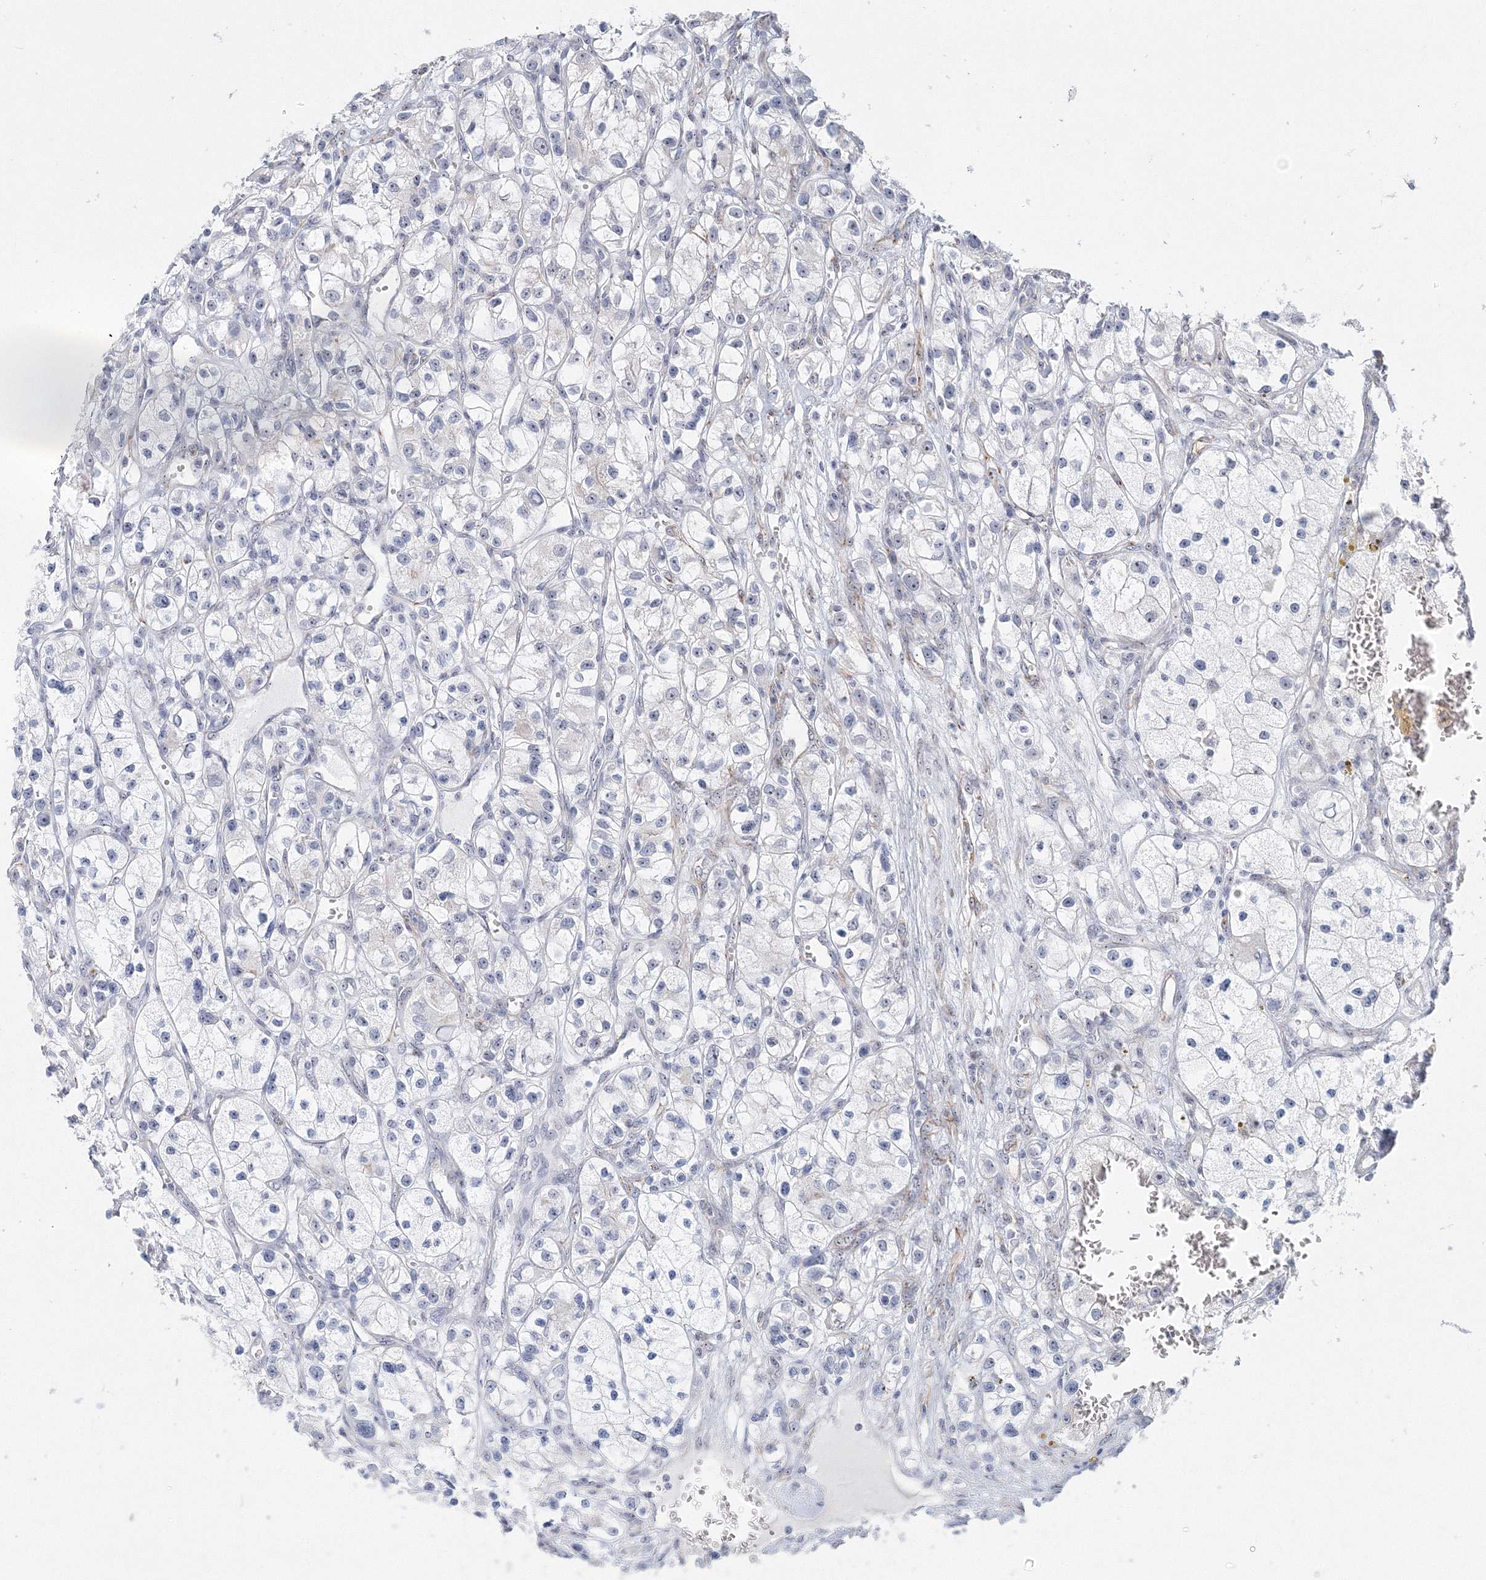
{"staining": {"intensity": "negative", "quantity": "none", "location": "none"}, "tissue": "renal cancer", "cell_type": "Tumor cells", "image_type": "cancer", "snomed": [{"axis": "morphology", "description": "Adenocarcinoma, NOS"}, {"axis": "topography", "description": "Kidney"}], "caption": "An image of renal cancer (adenocarcinoma) stained for a protein displays no brown staining in tumor cells.", "gene": "SIRT7", "patient": {"sex": "female", "age": 57}}